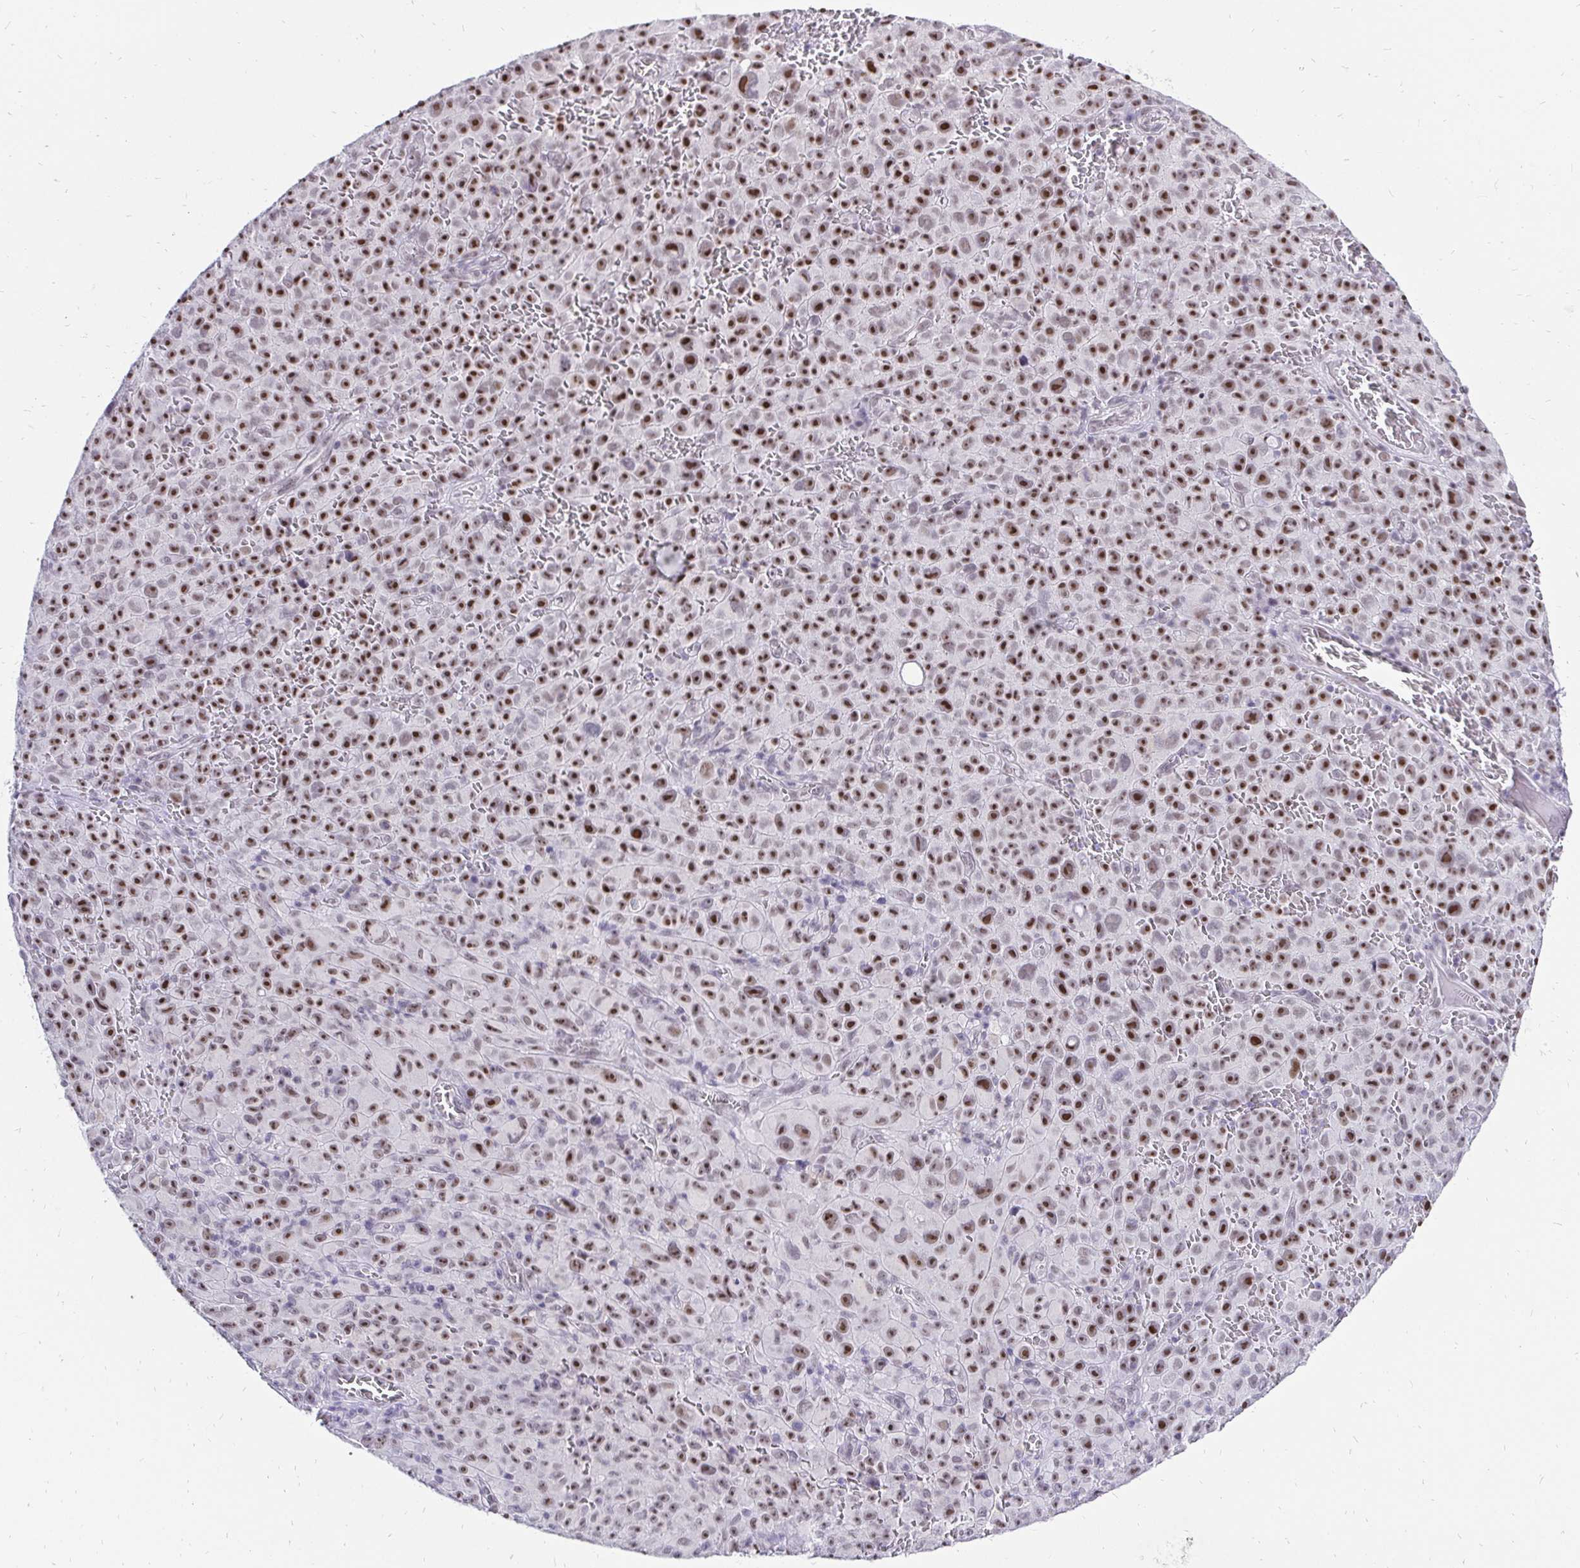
{"staining": {"intensity": "strong", "quantity": ">75%", "location": "nuclear"}, "tissue": "melanoma", "cell_type": "Tumor cells", "image_type": "cancer", "snomed": [{"axis": "morphology", "description": "Malignant melanoma, NOS"}, {"axis": "topography", "description": "Skin"}], "caption": "A micrograph of malignant melanoma stained for a protein demonstrates strong nuclear brown staining in tumor cells. (IHC, brightfield microscopy, high magnification).", "gene": "ZNF860", "patient": {"sex": "female", "age": 82}}